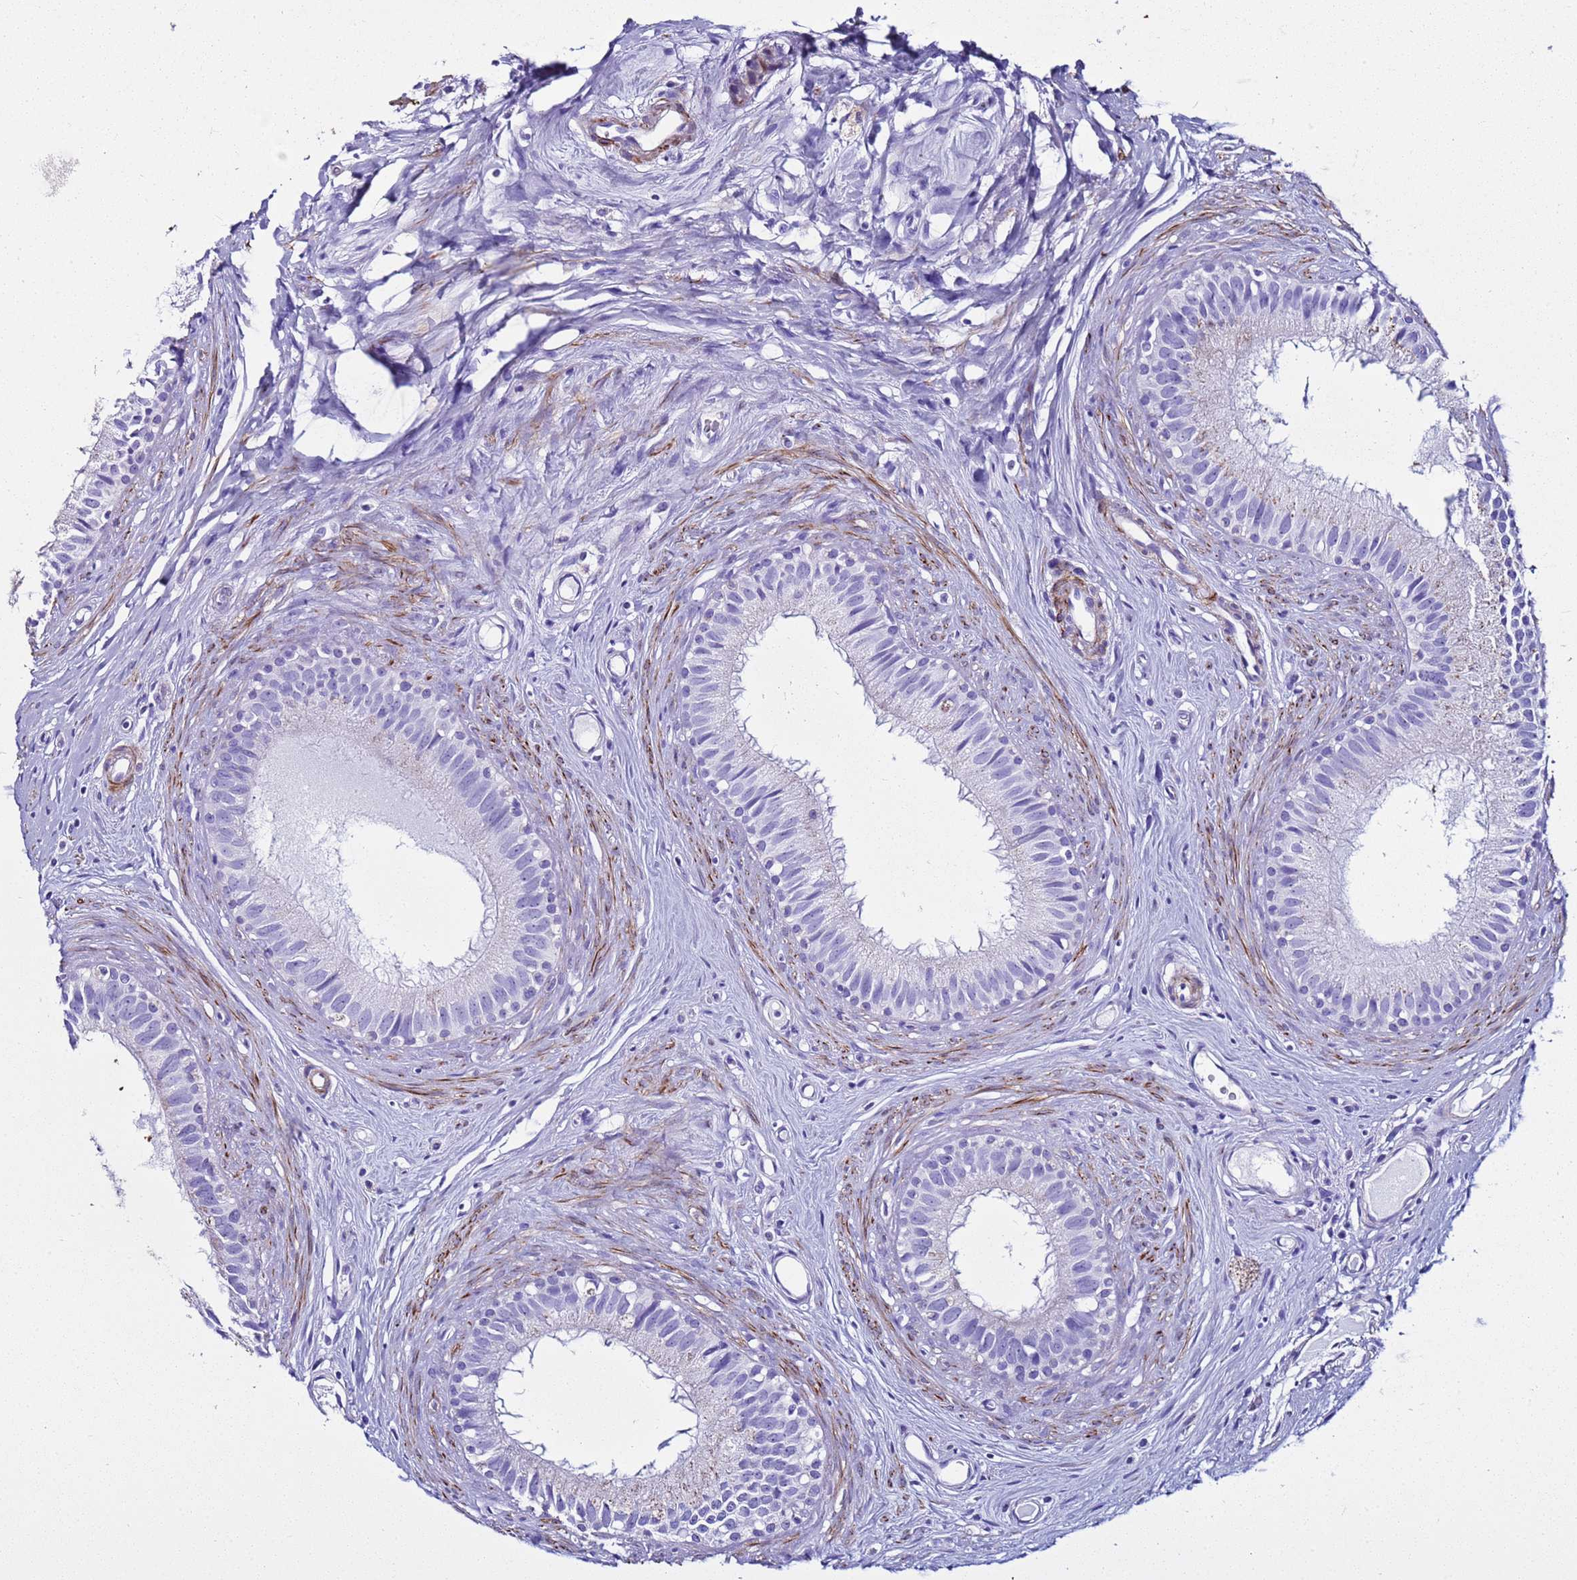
{"staining": {"intensity": "negative", "quantity": "none", "location": "none"}, "tissue": "epididymis", "cell_type": "Glandular cells", "image_type": "normal", "snomed": [{"axis": "morphology", "description": "Normal tissue, NOS"}, {"axis": "topography", "description": "Epididymis"}], "caption": "Glandular cells show no significant expression in benign epididymis. The staining is performed using DAB brown chromogen with nuclei counter-stained in using hematoxylin.", "gene": "LCMT1", "patient": {"sex": "male", "age": 80}}